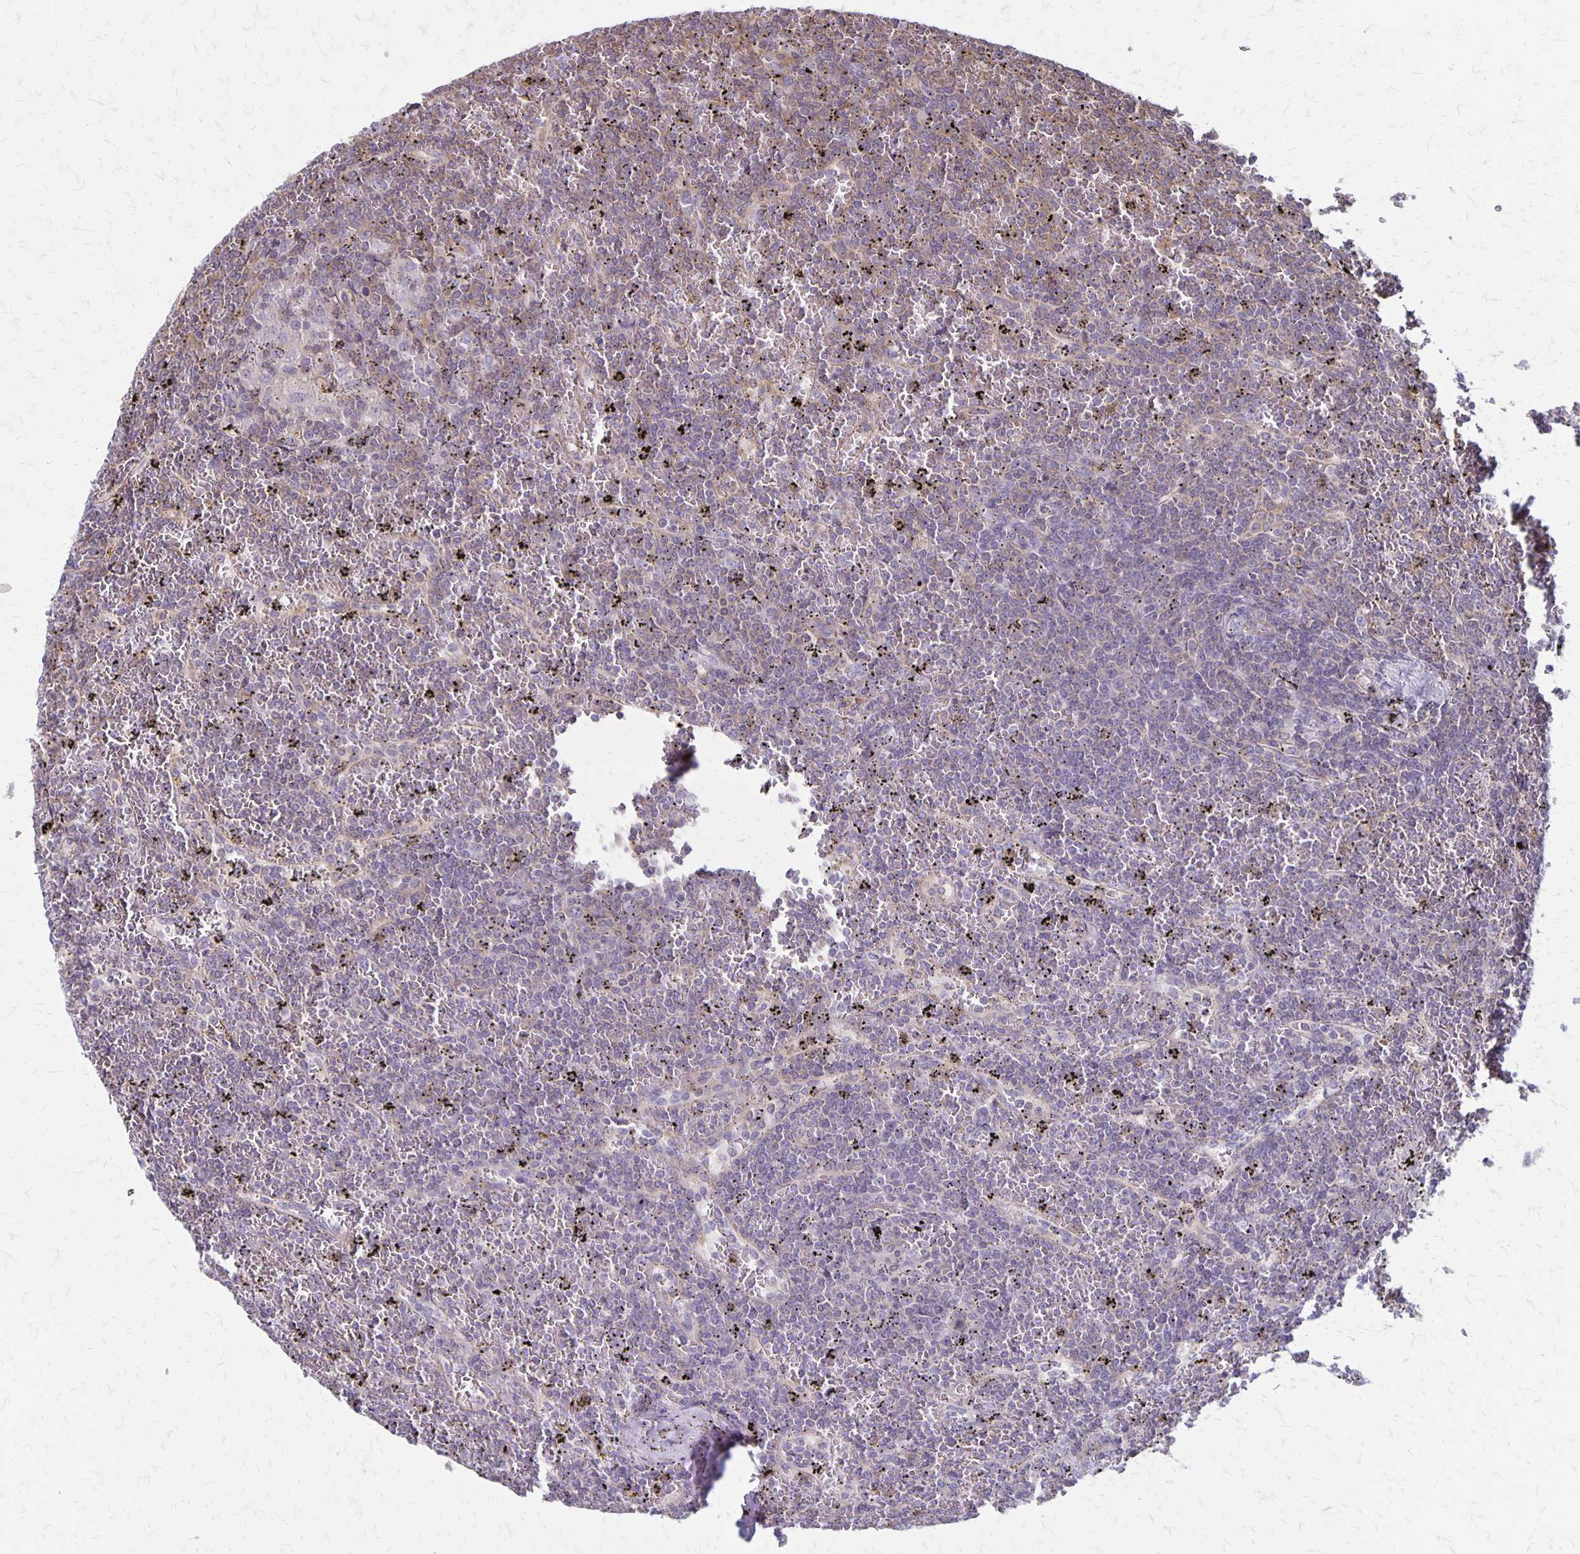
{"staining": {"intensity": "weak", "quantity": "<25%", "location": "cytoplasmic/membranous"}, "tissue": "lymphoma", "cell_type": "Tumor cells", "image_type": "cancer", "snomed": [{"axis": "morphology", "description": "Malignant lymphoma, non-Hodgkin's type, Low grade"}, {"axis": "topography", "description": "Spleen"}], "caption": "Micrograph shows no significant protein expression in tumor cells of lymphoma.", "gene": "SEPTIN5", "patient": {"sex": "female", "age": 19}}